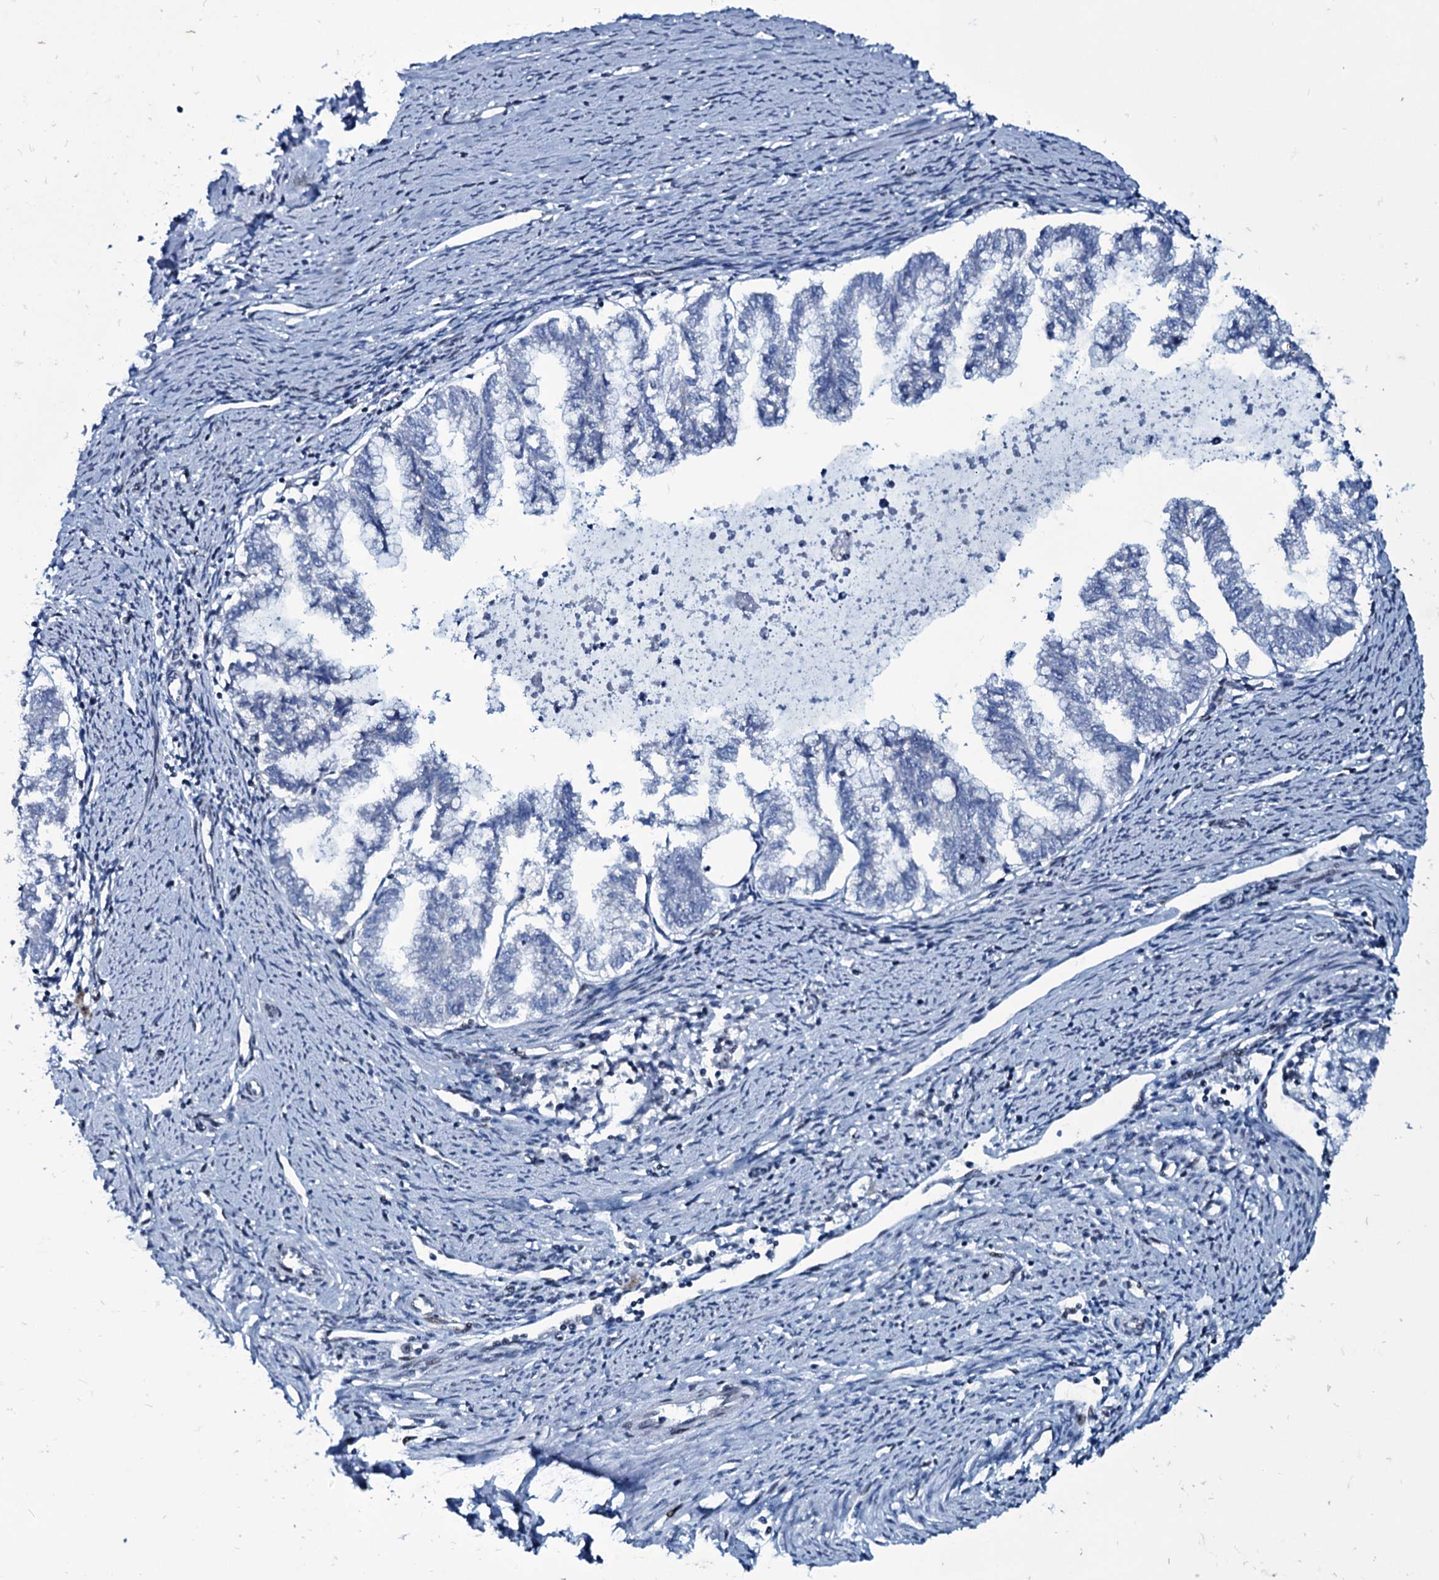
{"staining": {"intensity": "negative", "quantity": "none", "location": "none"}, "tissue": "endometrial cancer", "cell_type": "Tumor cells", "image_type": "cancer", "snomed": [{"axis": "morphology", "description": "Adenocarcinoma, NOS"}, {"axis": "topography", "description": "Endometrium"}], "caption": "Immunohistochemical staining of human endometrial cancer (adenocarcinoma) displays no significant expression in tumor cells.", "gene": "ZMIZ2", "patient": {"sex": "female", "age": 79}}